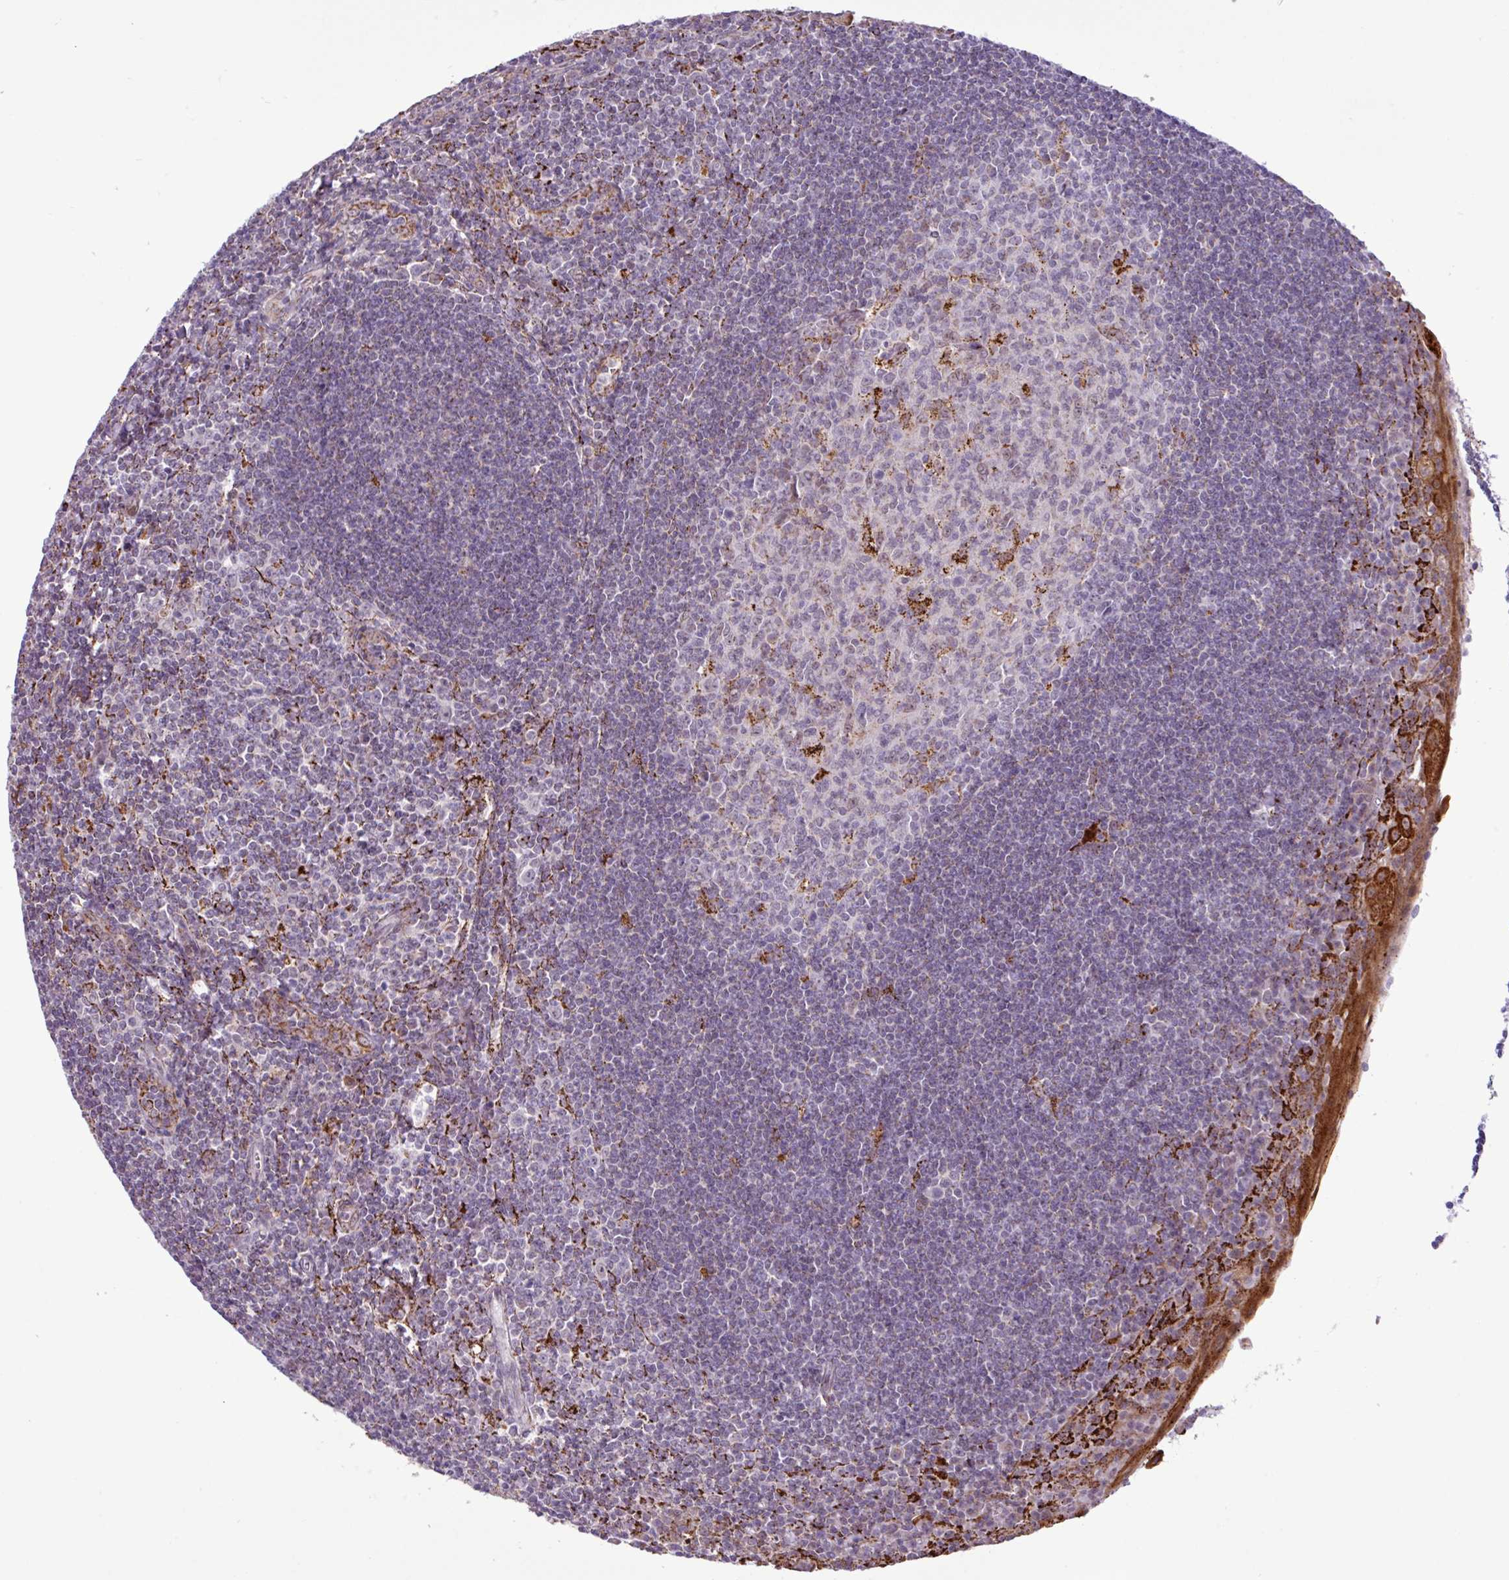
{"staining": {"intensity": "strong", "quantity": "<25%", "location": "cytoplasmic/membranous"}, "tissue": "tonsil", "cell_type": "Germinal center cells", "image_type": "normal", "snomed": [{"axis": "morphology", "description": "Normal tissue, NOS"}, {"axis": "topography", "description": "Tonsil"}], "caption": "Strong cytoplasmic/membranous staining for a protein is appreciated in about <25% of germinal center cells of benign tonsil using immunohistochemistry (IHC).", "gene": "SGPP1", "patient": {"sex": "male", "age": 27}}